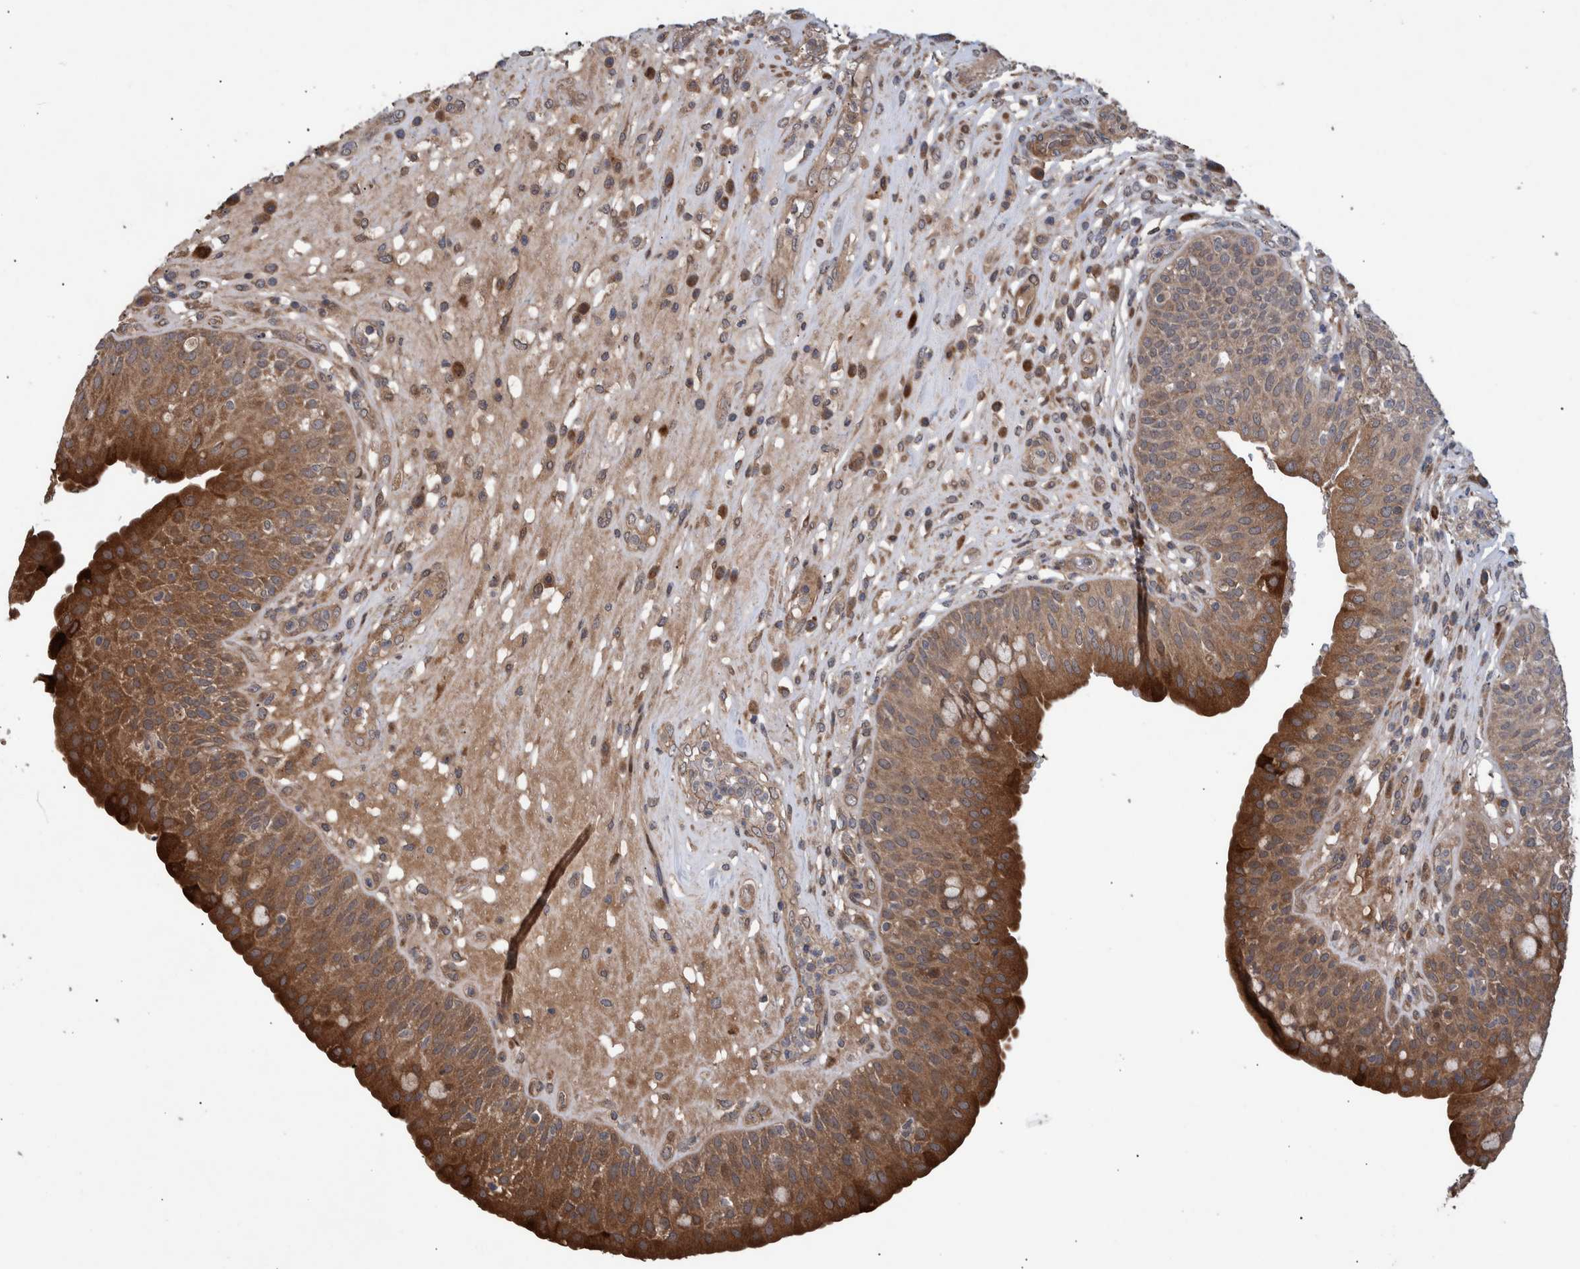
{"staining": {"intensity": "moderate", "quantity": "25%-75%", "location": "cytoplasmic/membranous"}, "tissue": "urinary bladder", "cell_type": "Urothelial cells", "image_type": "normal", "snomed": [{"axis": "morphology", "description": "Normal tissue, NOS"}, {"axis": "topography", "description": "Urinary bladder"}], "caption": "Moderate cytoplasmic/membranous protein staining is present in about 25%-75% of urothelial cells in urinary bladder. The staining was performed using DAB (3,3'-diaminobenzidine) to visualize the protein expression in brown, while the nuclei were stained in blue with hematoxylin (Magnification: 20x).", "gene": "B3GNTL1", "patient": {"sex": "female", "age": 62}}